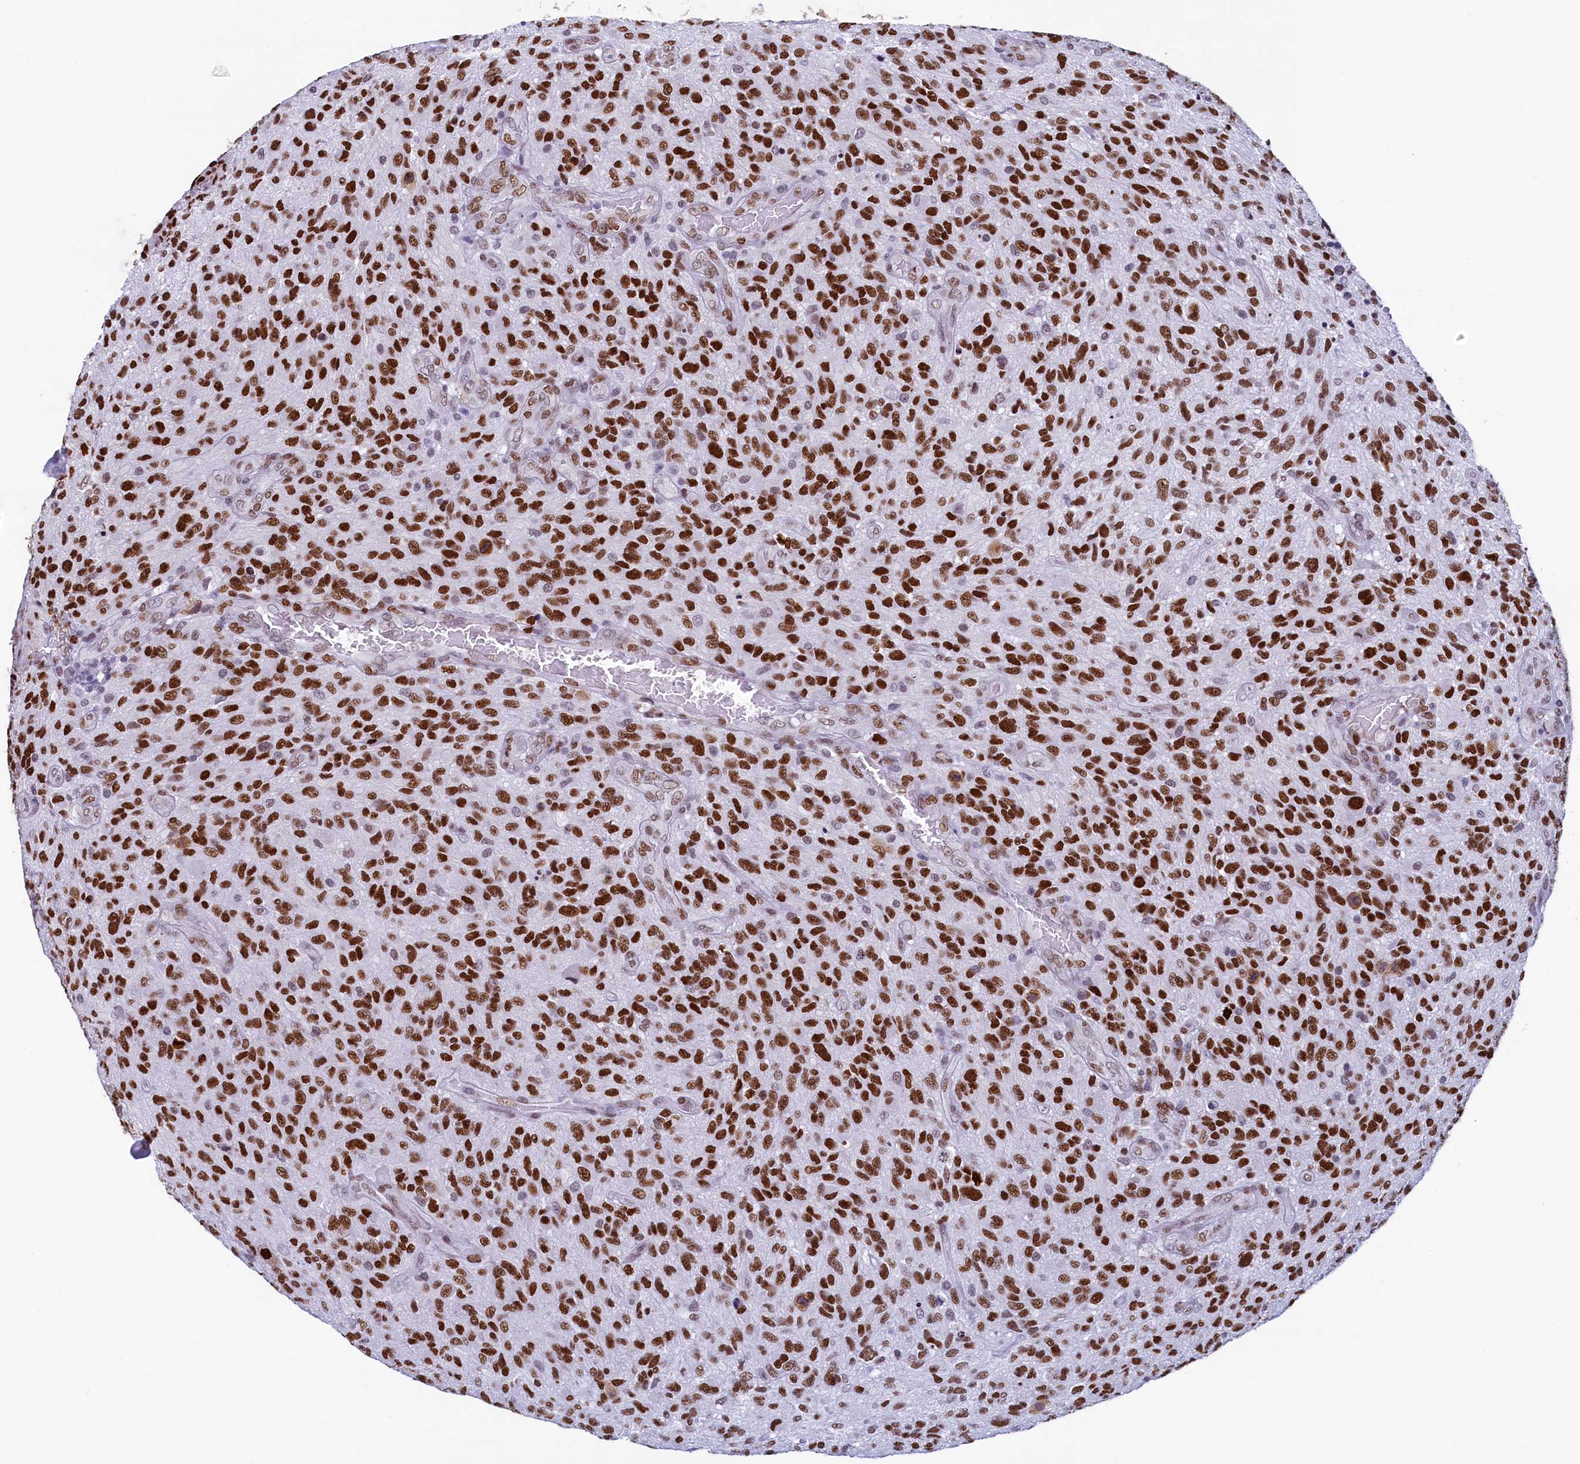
{"staining": {"intensity": "strong", "quantity": ">75%", "location": "nuclear"}, "tissue": "glioma", "cell_type": "Tumor cells", "image_type": "cancer", "snomed": [{"axis": "morphology", "description": "Glioma, malignant, High grade"}, {"axis": "topography", "description": "Brain"}], "caption": "Glioma stained with DAB (3,3'-diaminobenzidine) IHC reveals high levels of strong nuclear positivity in about >75% of tumor cells. The staining was performed using DAB to visualize the protein expression in brown, while the nuclei were stained in blue with hematoxylin (Magnification: 20x).", "gene": "SUGP2", "patient": {"sex": "male", "age": 47}}